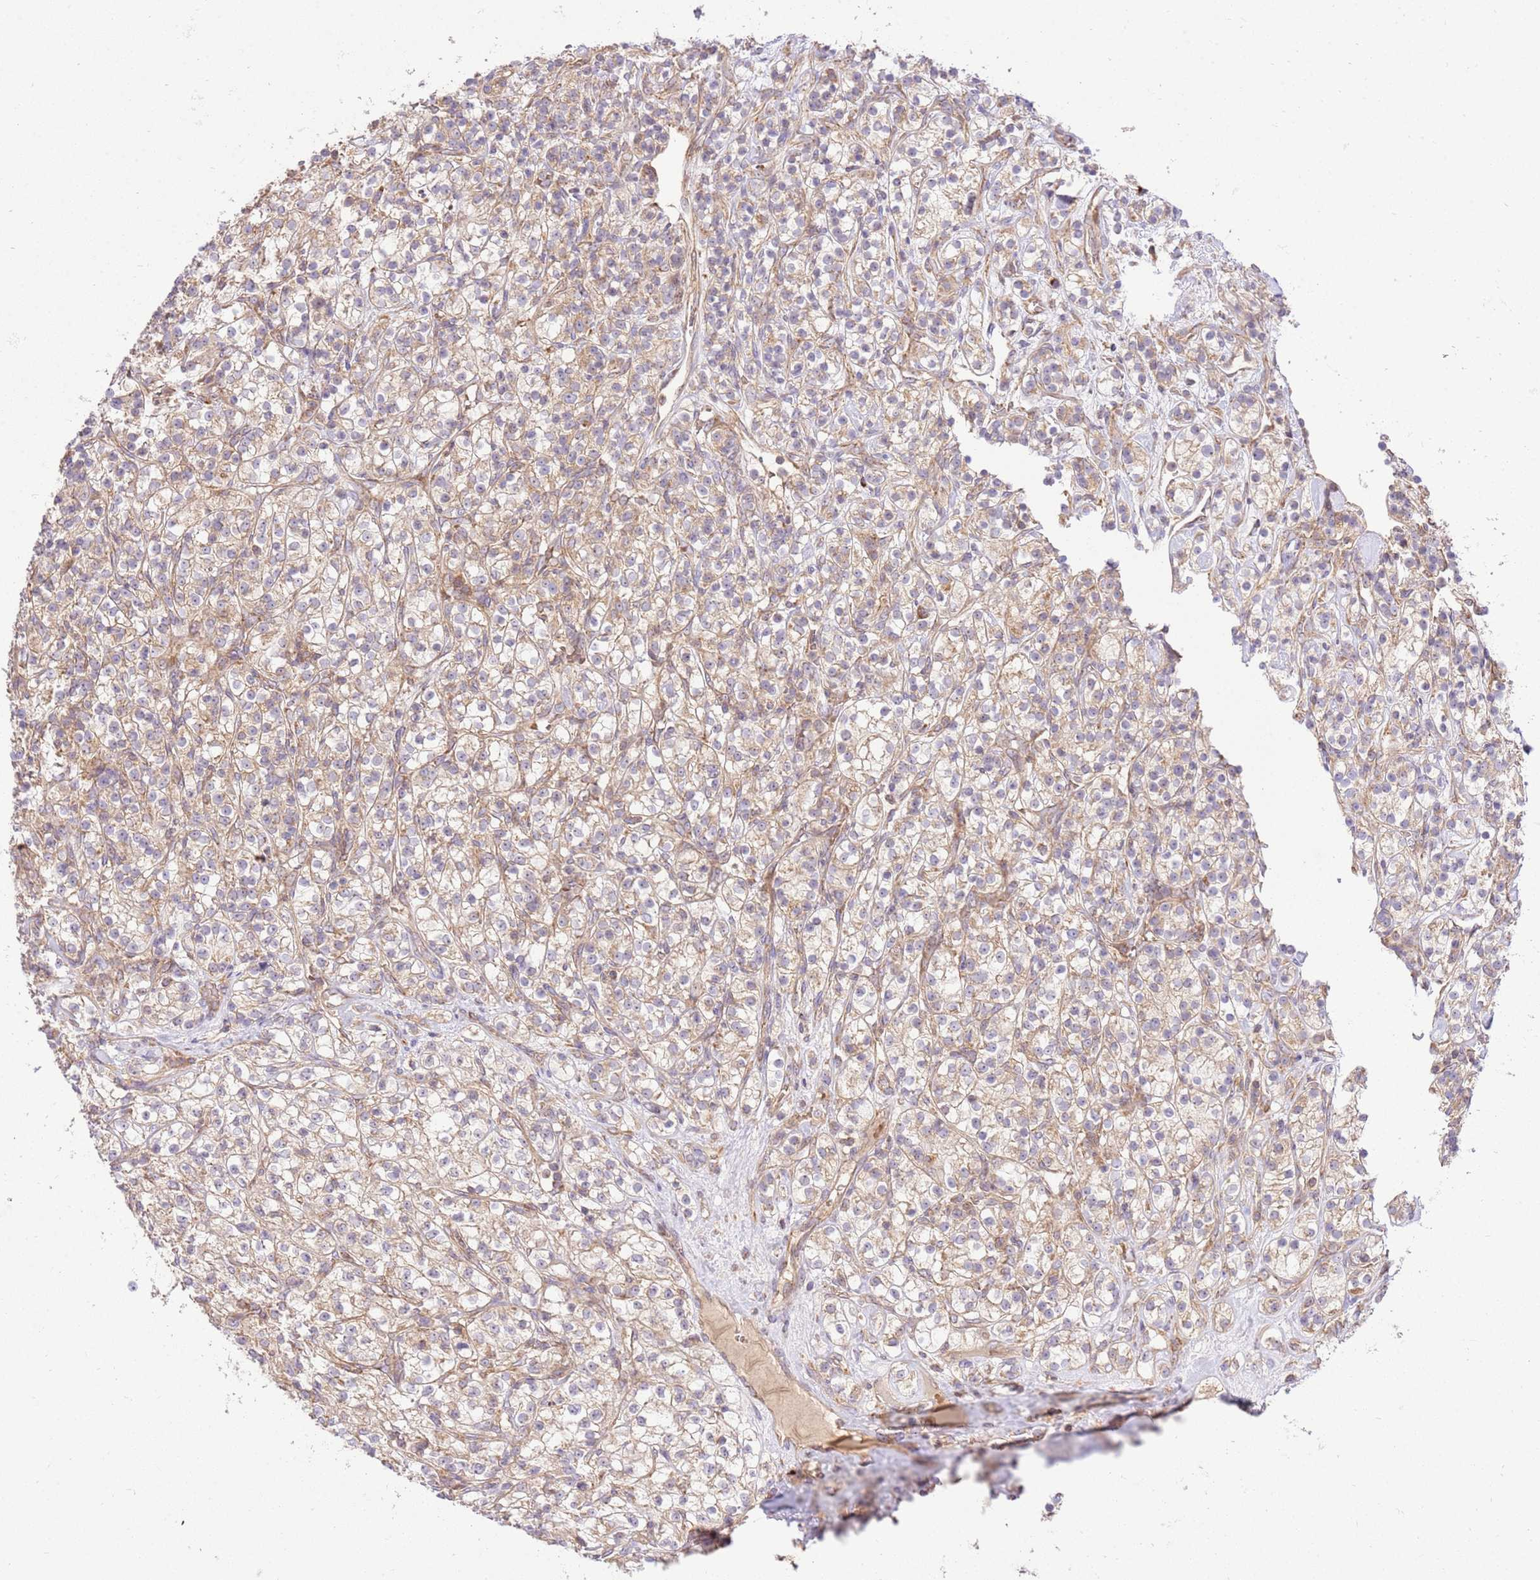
{"staining": {"intensity": "weak", "quantity": "<25%", "location": "cytoplasmic/membranous"}, "tissue": "renal cancer", "cell_type": "Tumor cells", "image_type": "cancer", "snomed": [{"axis": "morphology", "description": "Adenocarcinoma, NOS"}, {"axis": "topography", "description": "Kidney"}], "caption": "Immunohistochemical staining of renal cancer (adenocarcinoma) demonstrates no significant staining in tumor cells. Brightfield microscopy of immunohistochemistry stained with DAB (brown) and hematoxylin (blue), captured at high magnification.", "gene": "SPATA2L", "patient": {"sex": "male", "age": 77}}